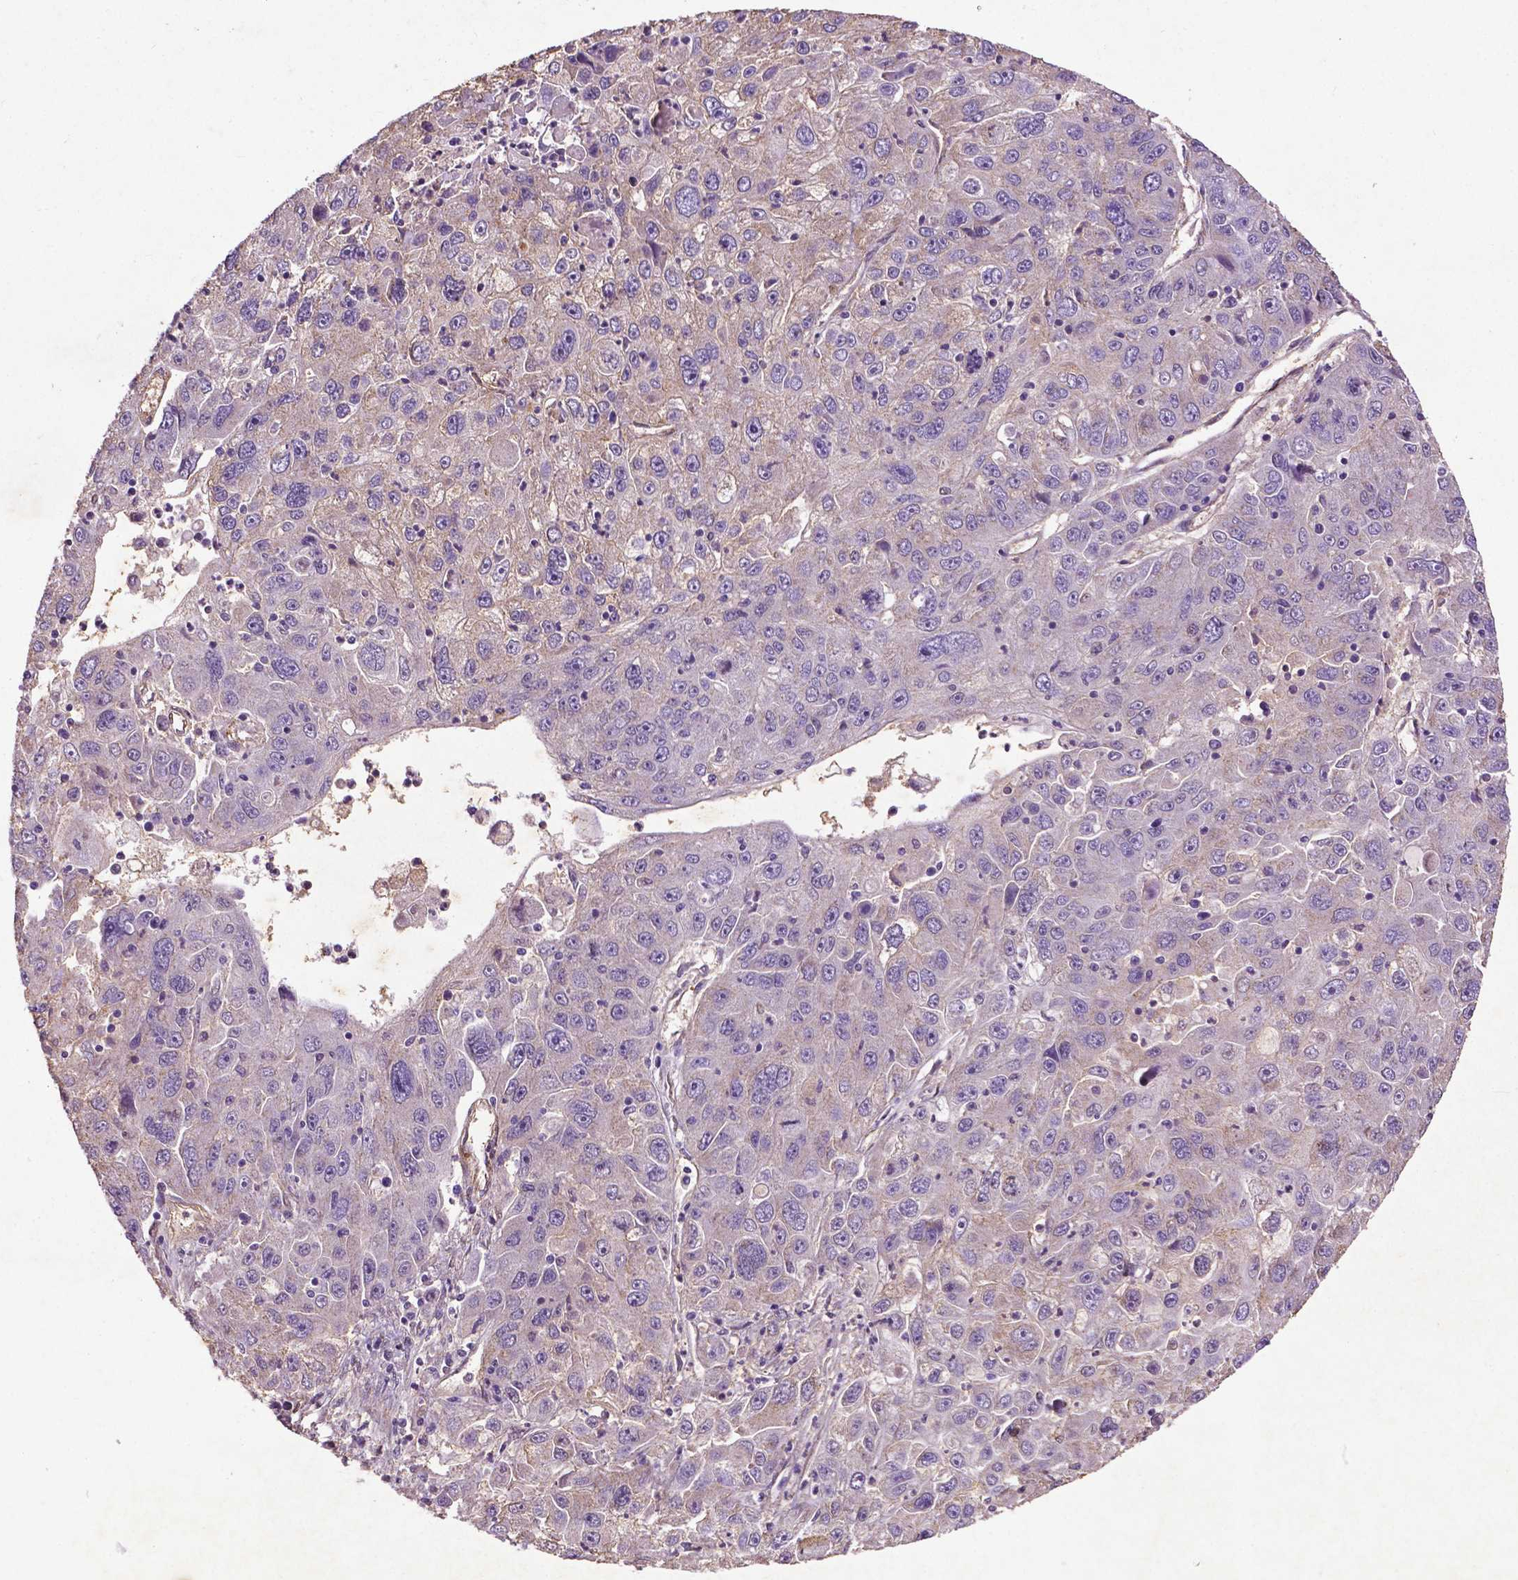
{"staining": {"intensity": "negative", "quantity": "none", "location": "none"}, "tissue": "stomach cancer", "cell_type": "Tumor cells", "image_type": "cancer", "snomed": [{"axis": "morphology", "description": "Adenocarcinoma, NOS"}, {"axis": "topography", "description": "Stomach"}], "caption": "Human stomach cancer (adenocarcinoma) stained for a protein using IHC displays no staining in tumor cells.", "gene": "RRAS", "patient": {"sex": "male", "age": 56}}